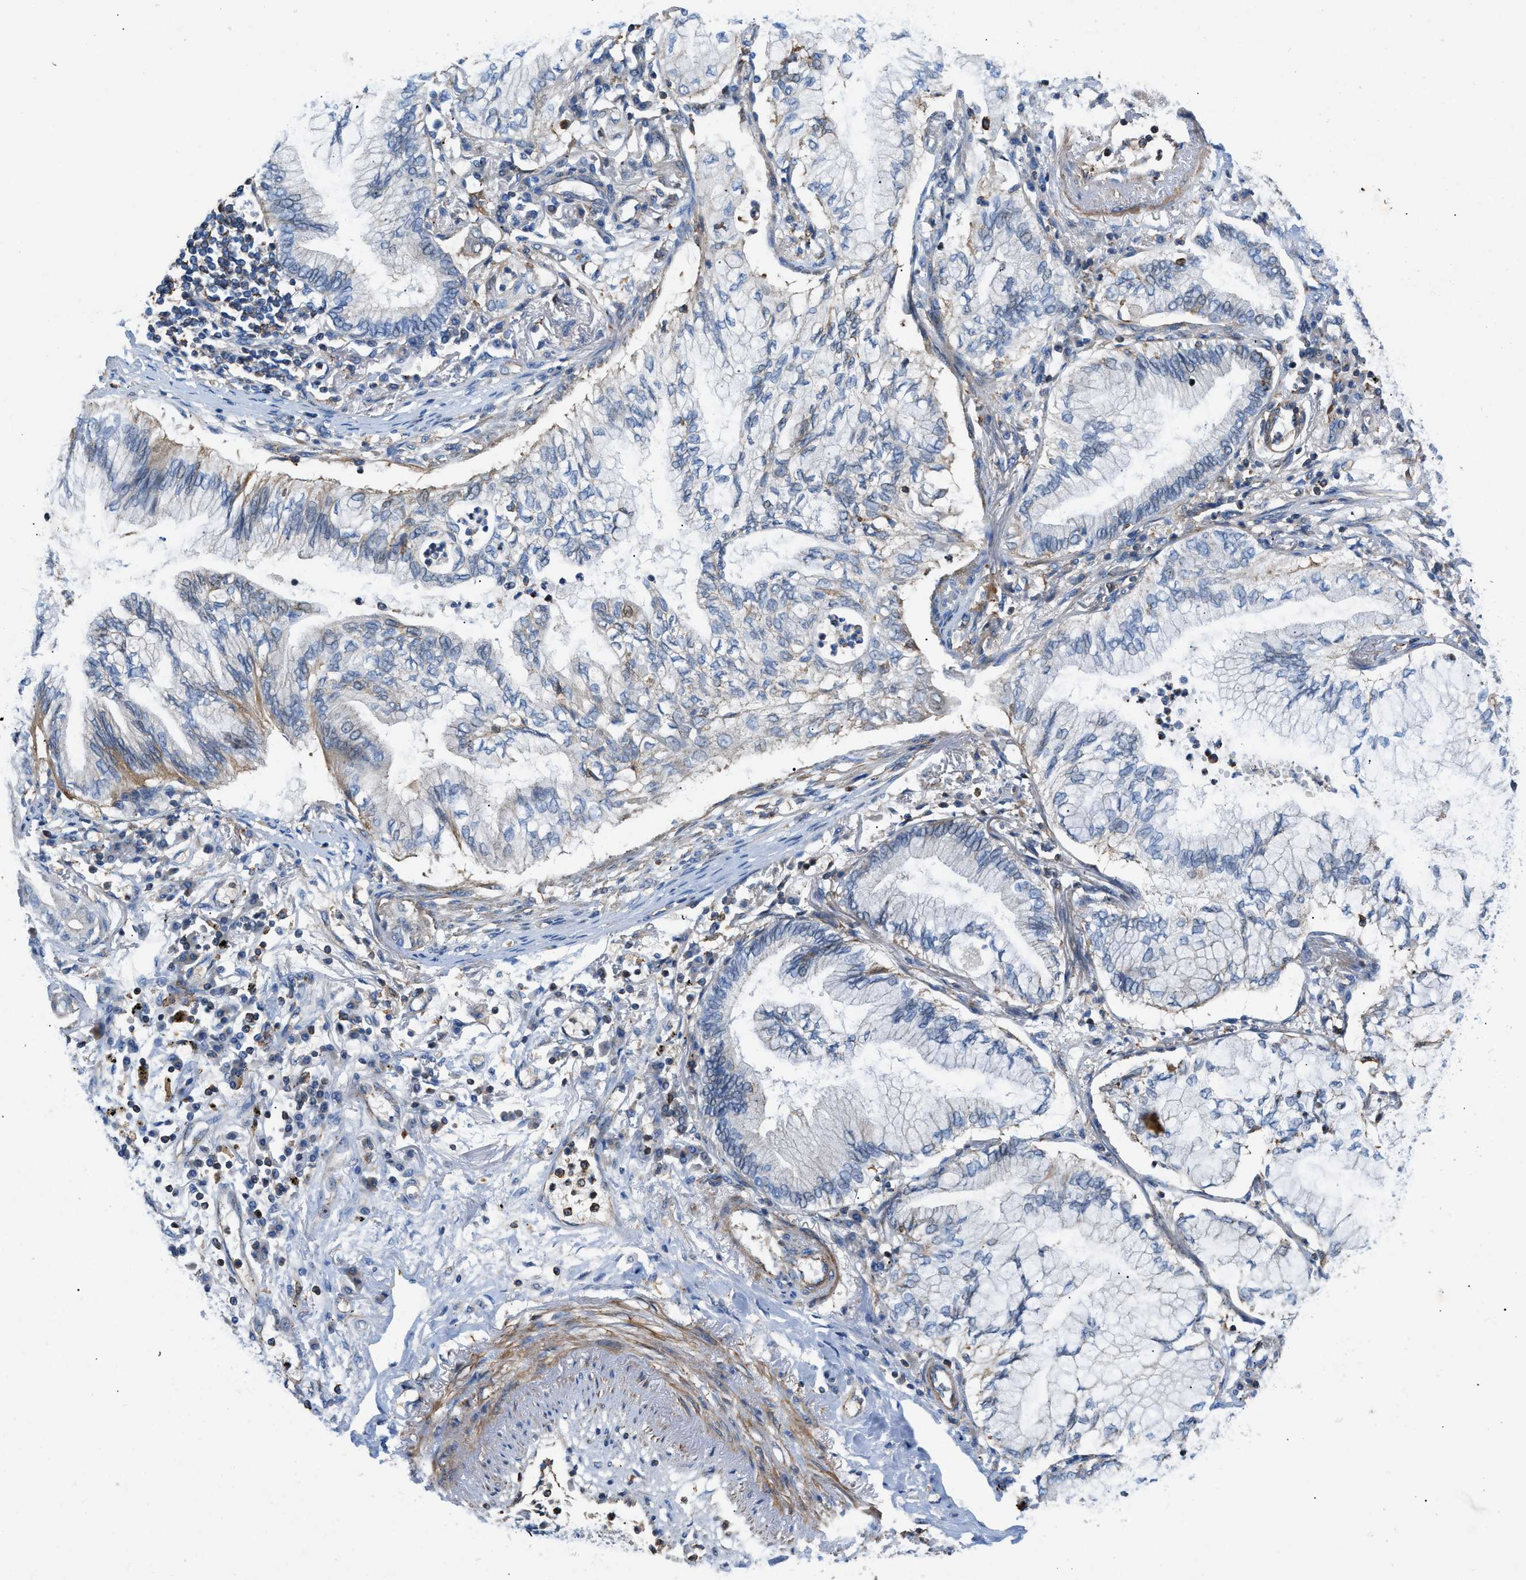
{"staining": {"intensity": "moderate", "quantity": "<25%", "location": "cytoplasmic/membranous"}, "tissue": "lung cancer", "cell_type": "Tumor cells", "image_type": "cancer", "snomed": [{"axis": "morphology", "description": "Normal tissue, NOS"}, {"axis": "morphology", "description": "Adenocarcinoma, NOS"}, {"axis": "topography", "description": "Bronchus"}, {"axis": "topography", "description": "Lung"}], "caption": "A high-resolution histopathology image shows immunohistochemistry staining of adenocarcinoma (lung), which reveals moderate cytoplasmic/membranous positivity in approximately <25% of tumor cells.", "gene": "ATP6V0D1", "patient": {"sex": "female", "age": 70}}